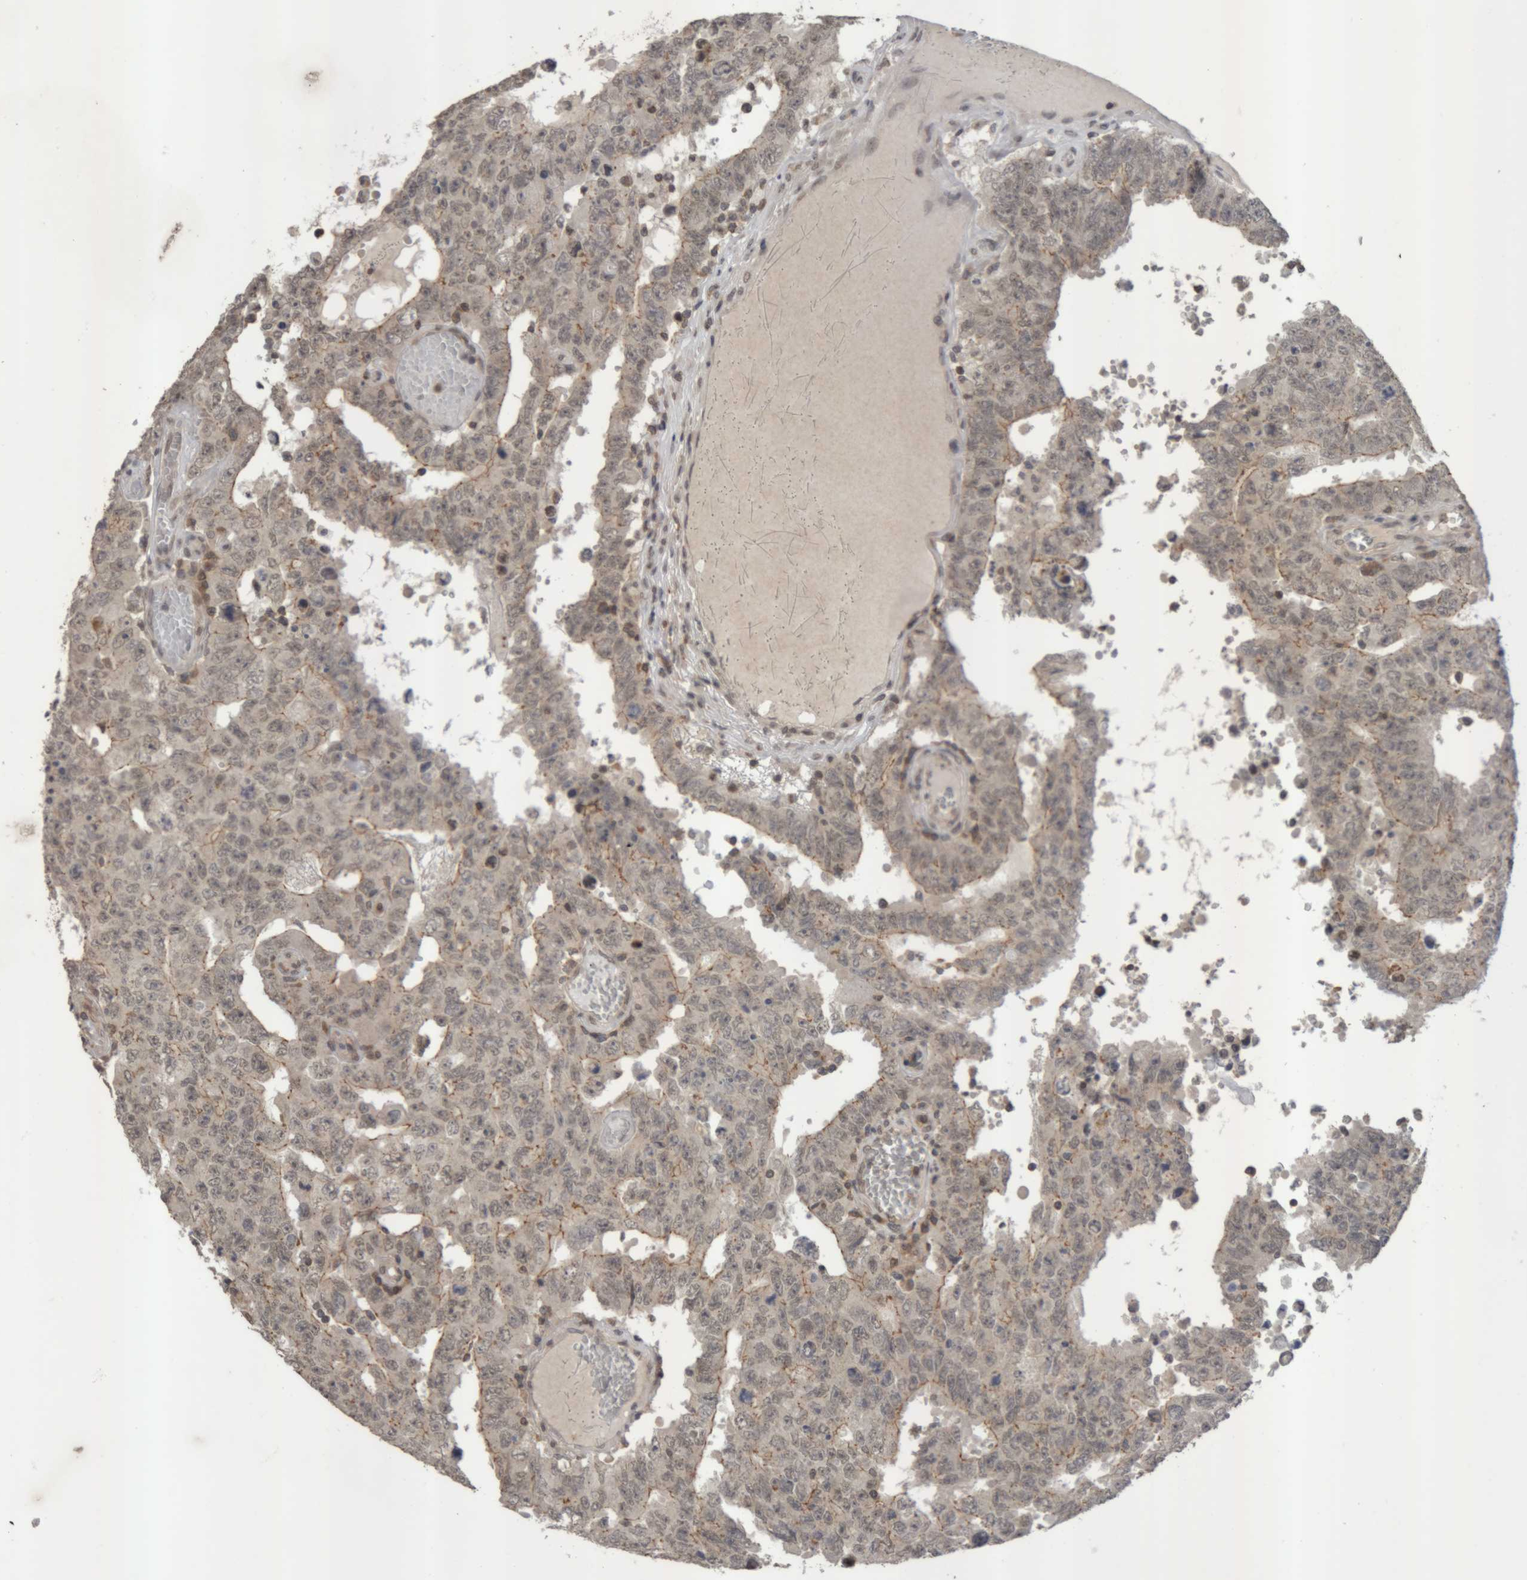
{"staining": {"intensity": "moderate", "quantity": "25%-75%", "location": "cytoplasmic/membranous,nuclear"}, "tissue": "testis cancer", "cell_type": "Tumor cells", "image_type": "cancer", "snomed": [{"axis": "morphology", "description": "Carcinoma, Embryonal, NOS"}, {"axis": "topography", "description": "Testis"}], "caption": "This is an image of IHC staining of testis cancer, which shows moderate staining in the cytoplasmic/membranous and nuclear of tumor cells.", "gene": "NFATC2", "patient": {"sex": "male", "age": 26}}